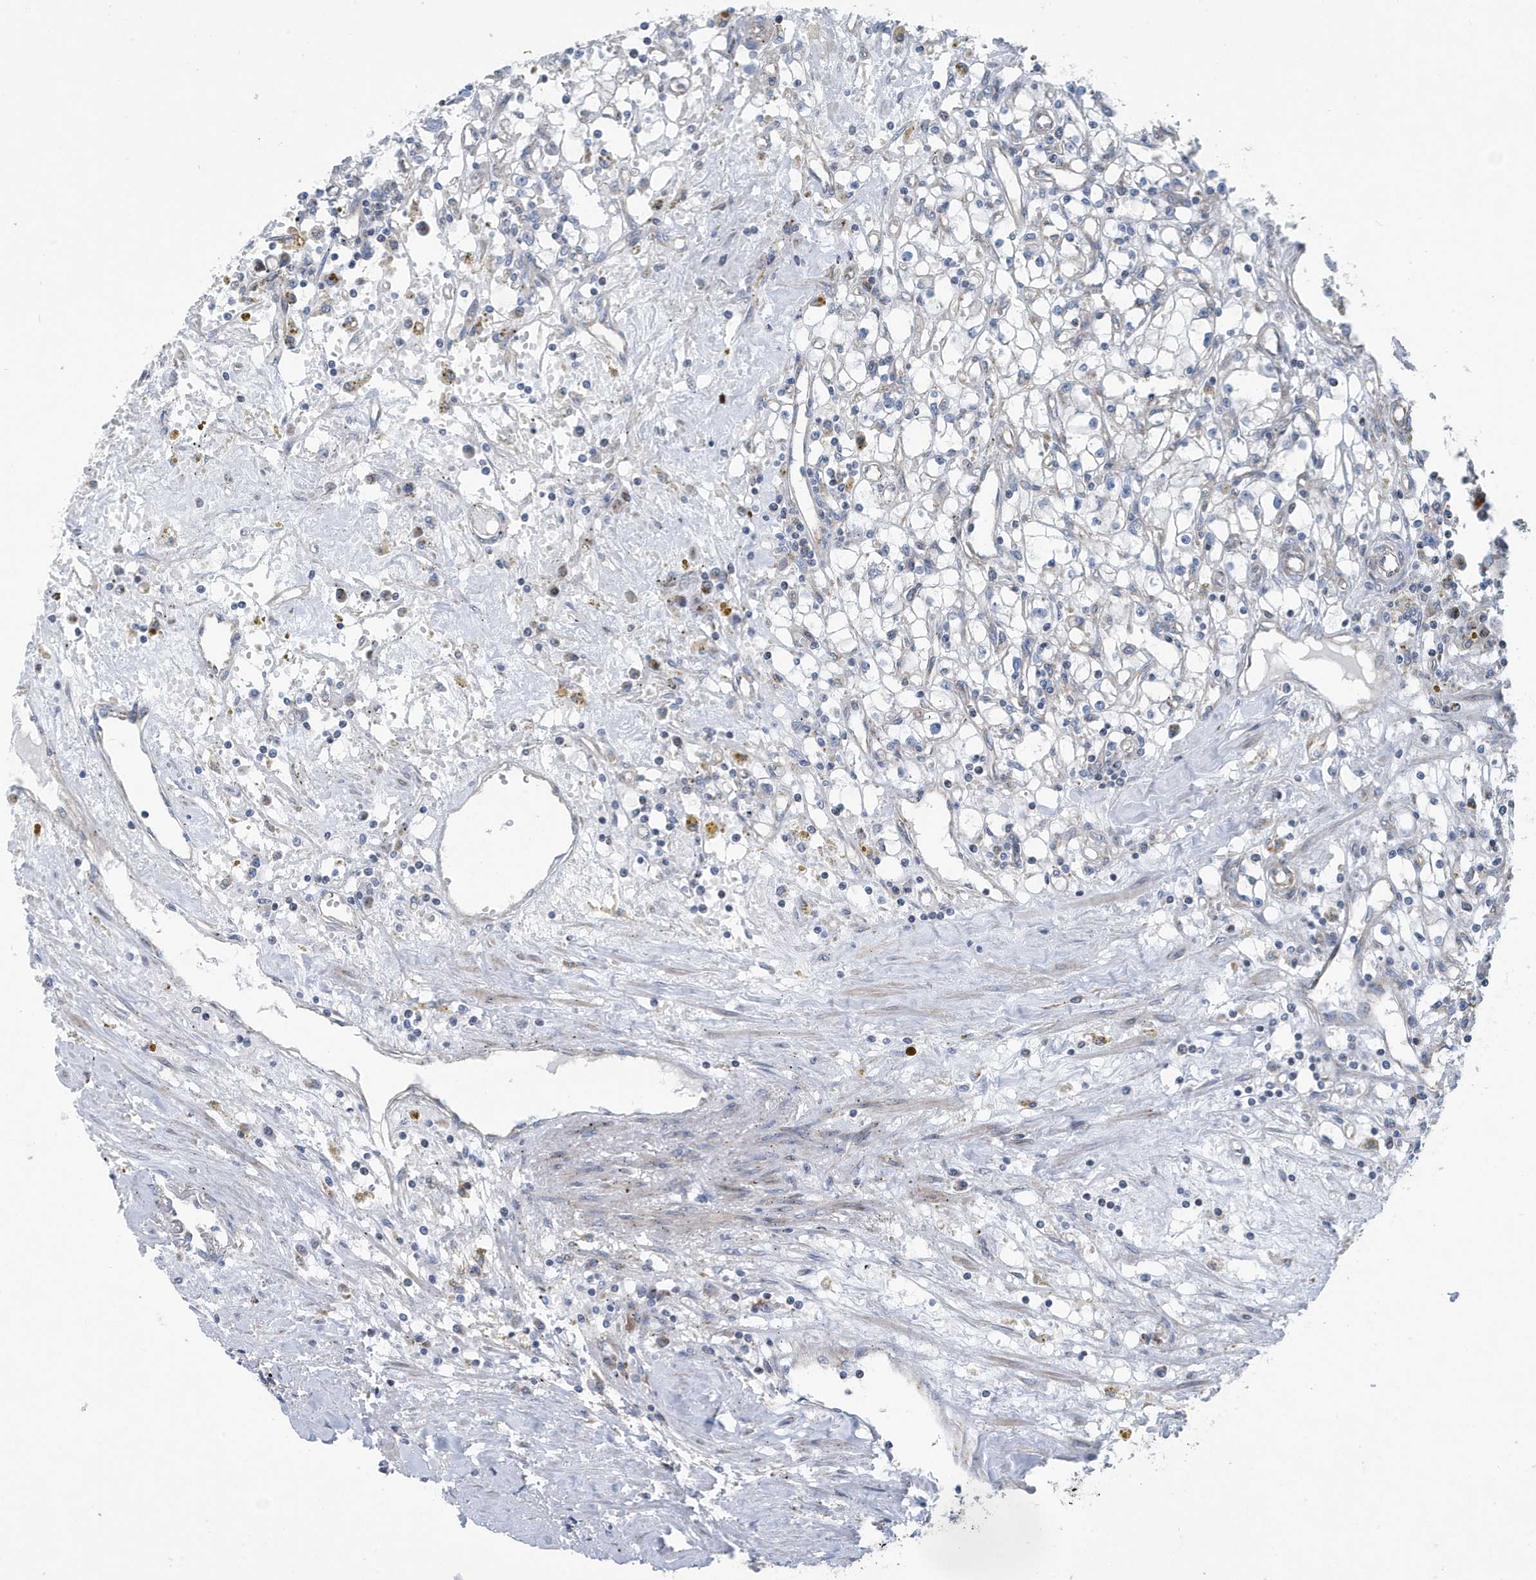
{"staining": {"intensity": "negative", "quantity": "none", "location": "none"}, "tissue": "renal cancer", "cell_type": "Tumor cells", "image_type": "cancer", "snomed": [{"axis": "morphology", "description": "Adenocarcinoma, NOS"}, {"axis": "topography", "description": "Kidney"}], "caption": "Tumor cells are negative for protein expression in human renal adenocarcinoma.", "gene": "PPM1M", "patient": {"sex": "male", "age": 56}}